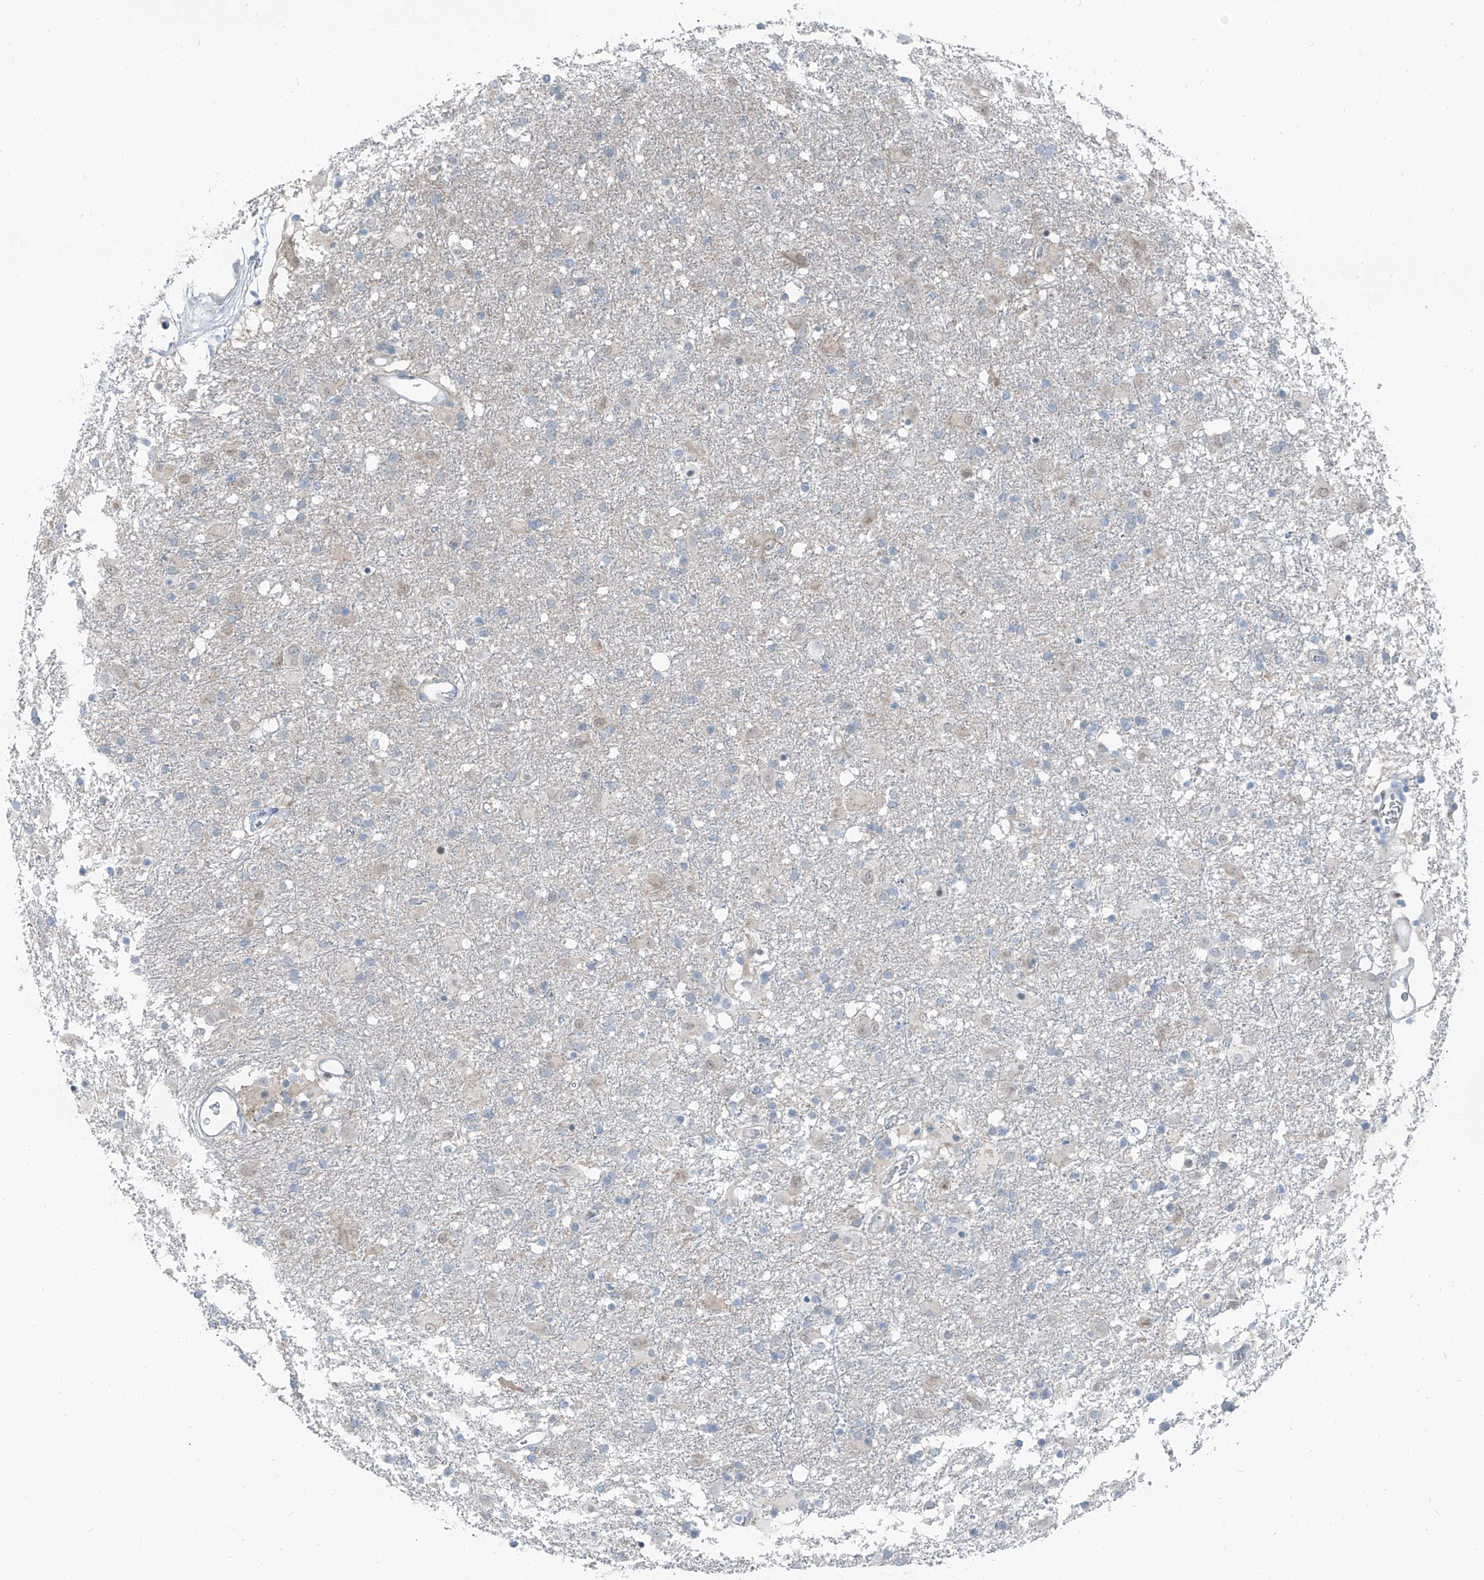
{"staining": {"intensity": "negative", "quantity": "none", "location": "none"}, "tissue": "glioma", "cell_type": "Tumor cells", "image_type": "cancer", "snomed": [{"axis": "morphology", "description": "Glioma, malignant, Low grade"}, {"axis": "topography", "description": "Brain"}], "caption": "IHC of glioma displays no positivity in tumor cells. Brightfield microscopy of immunohistochemistry (IHC) stained with DAB (3,3'-diaminobenzidine) (brown) and hematoxylin (blue), captured at high magnification.", "gene": "RGN", "patient": {"sex": "male", "age": 65}}